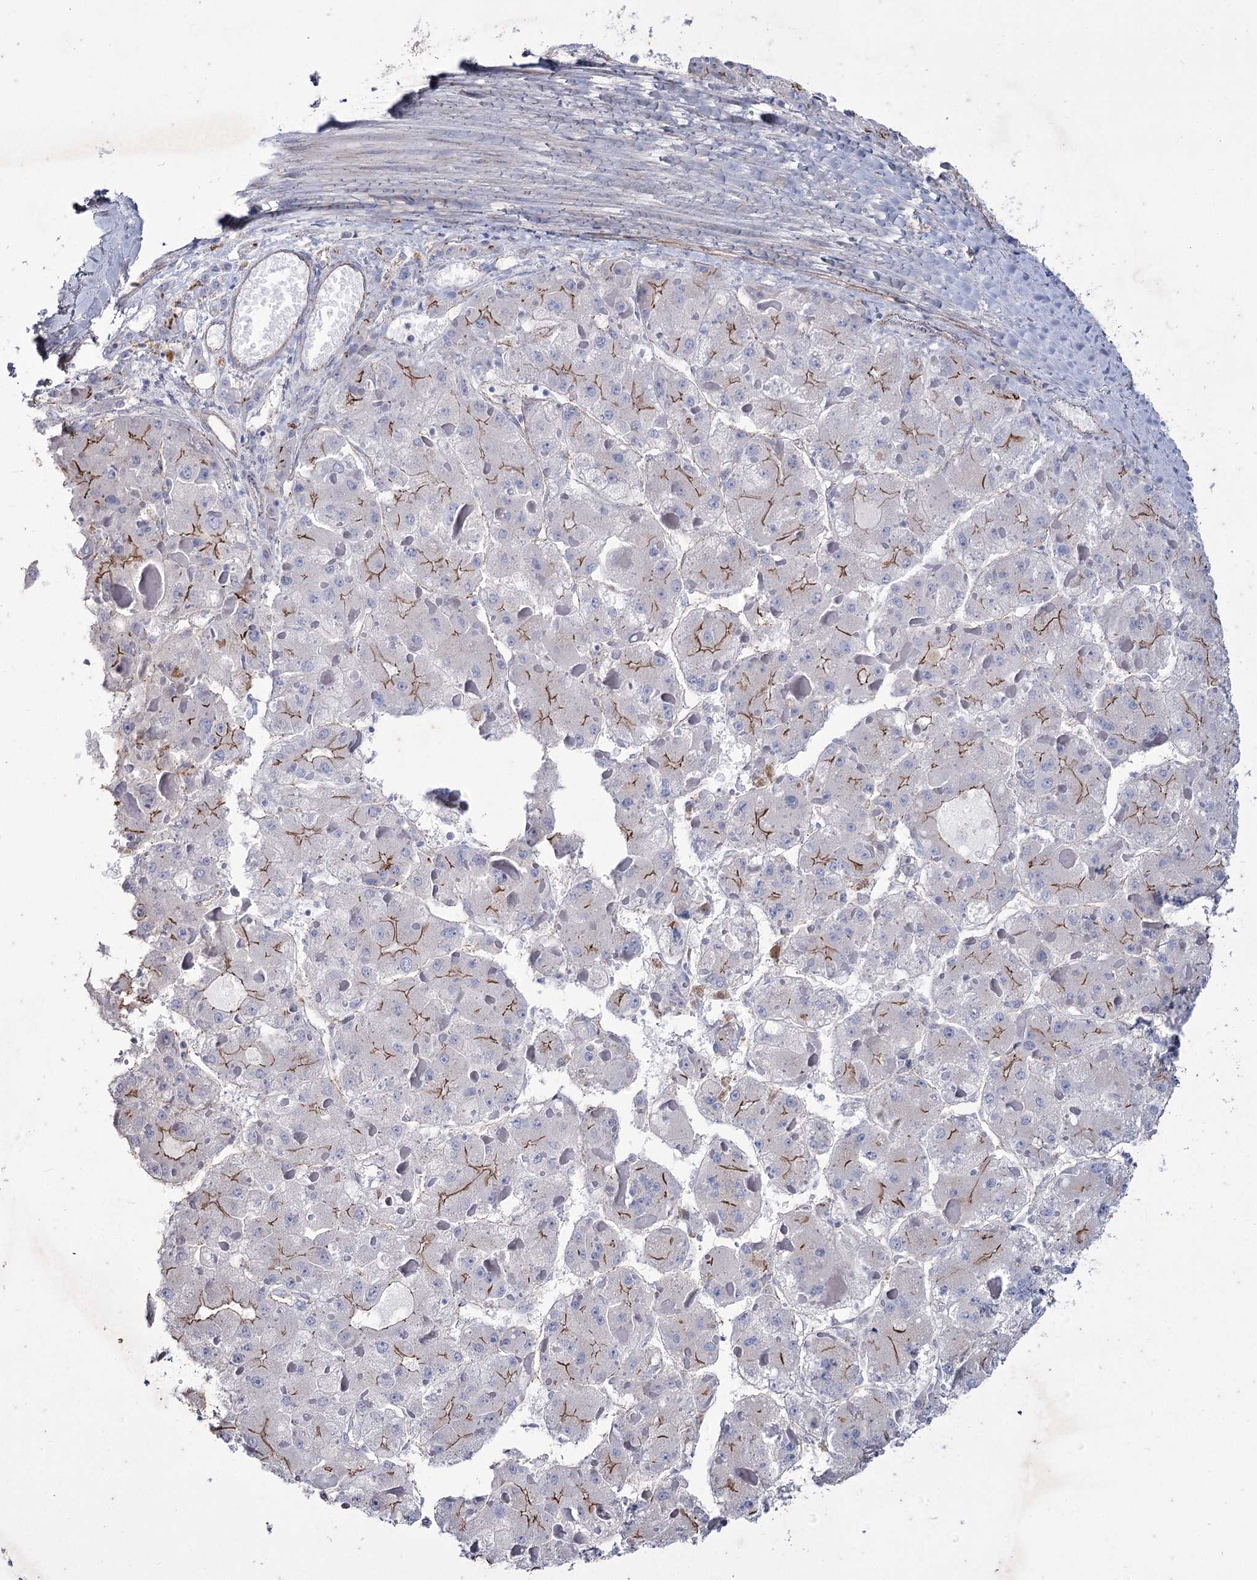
{"staining": {"intensity": "moderate", "quantity": "25%-75%", "location": "cytoplasmic/membranous"}, "tissue": "liver cancer", "cell_type": "Tumor cells", "image_type": "cancer", "snomed": [{"axis": "morphology", "description": "Carcinoma, Hepatocellular, NOS"}, {"axis": "topography", "description": "Liver"}], "caption": "A brown stain labels moderate cytoplasmic/membranous positivity of a protein in human hepatocellular carcinoma (liver) tumor cells.", "gene": "LDLRAD3", "patient": {"sex": "female", "age": 73}}